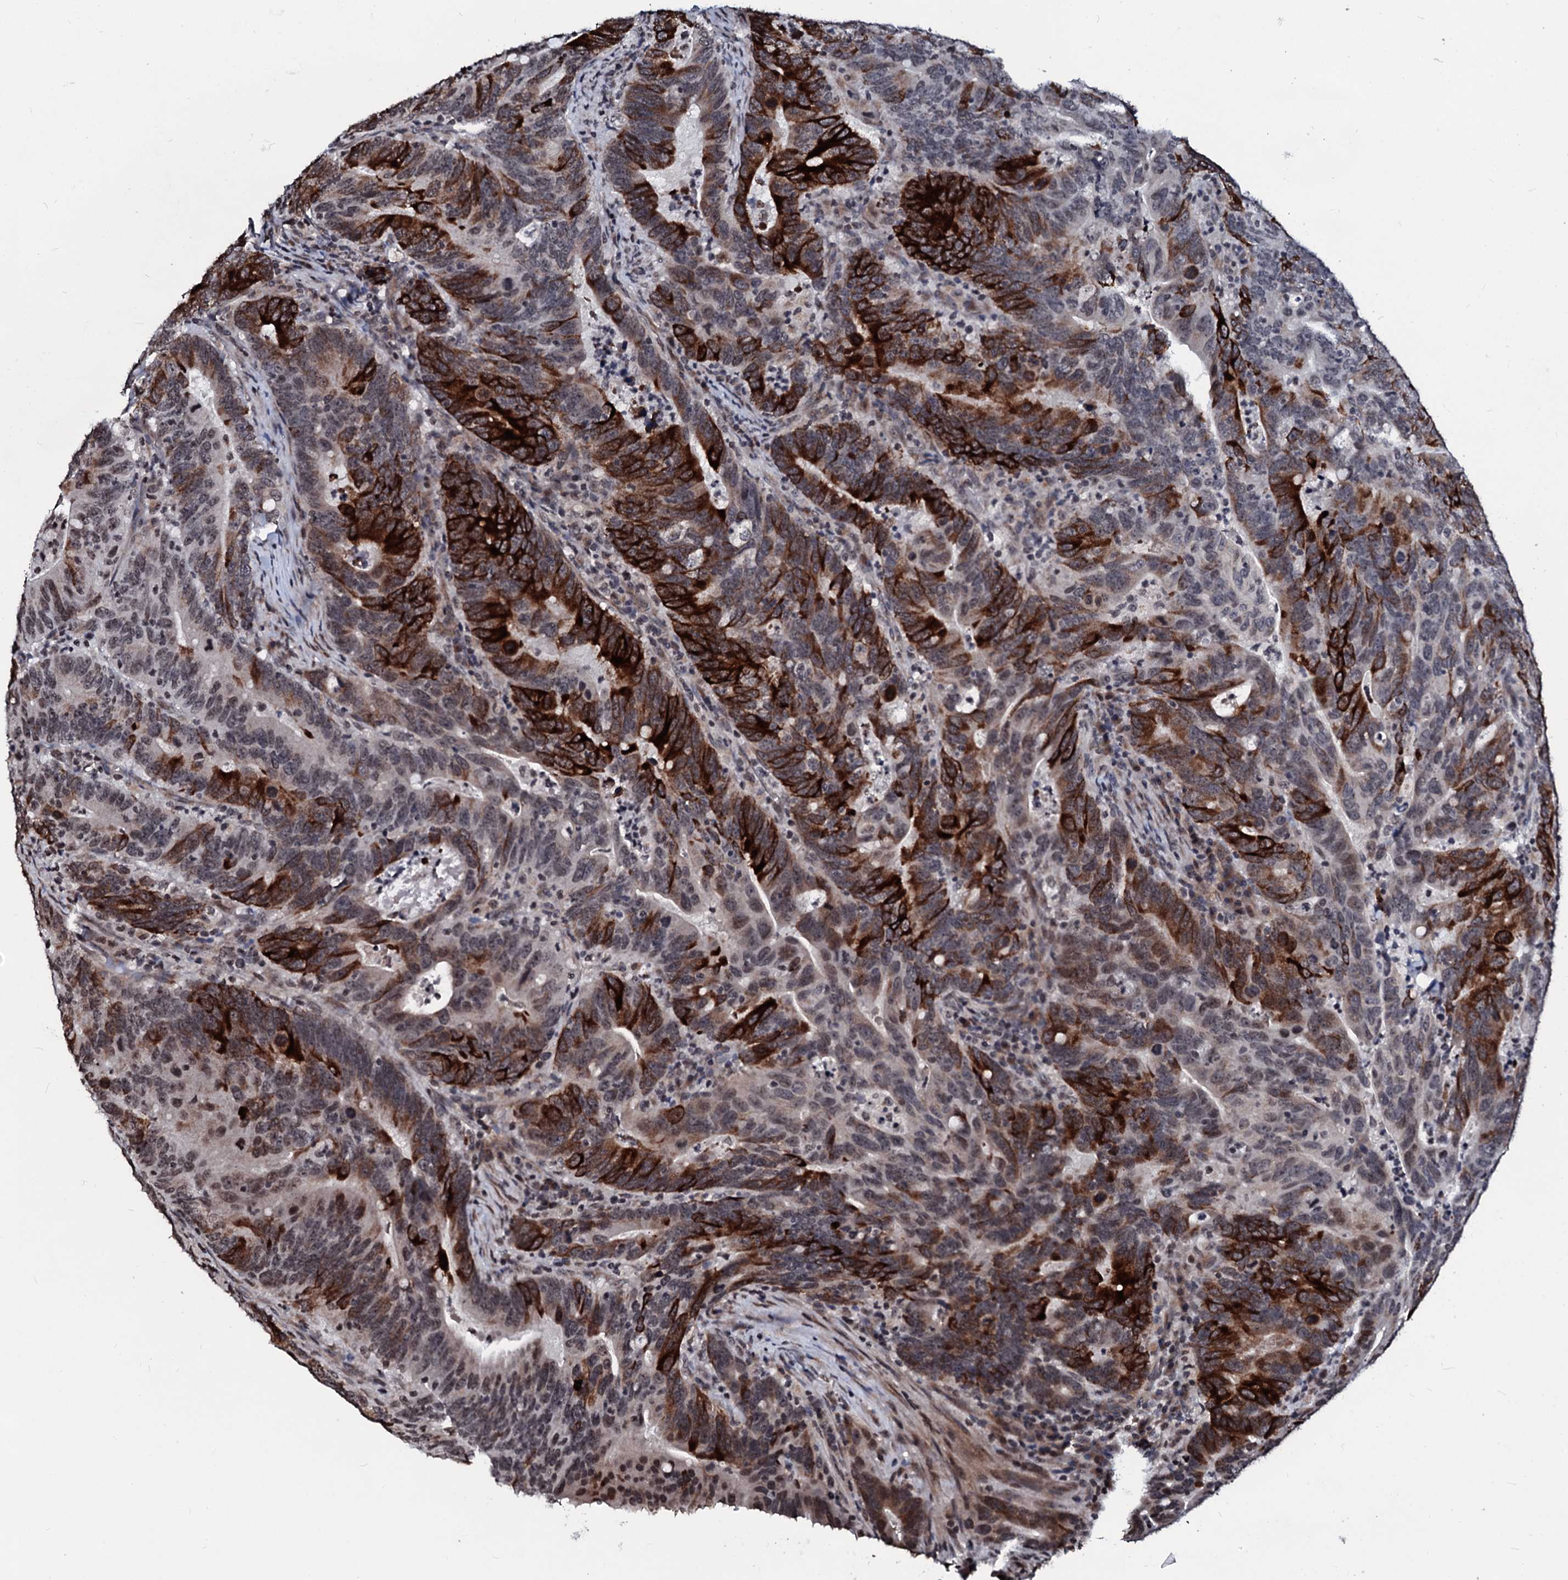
{"staining": {"intensity": "strong", "quantity": "25%-75%", "location": "cytoplasmic/membranous,nuclear"}, "tissue": "colorectal cancer", "cell_type": "Tumor cells", "image_type": "cancer", "snomed": [{"axis": "morphology", "description": "Adenocarcinoma, NOS"}, {"axis": "topography", "description": "Colon"}], "caption": "DAB immunohistochemical staining of adenocarcinoma (colorectal) demonstrates strong cytoplasmic/membranous and nuclear protein positivity in approximately 25%-75% of tumor cells.", "gene": "LSM11", "patient": {"sex": "female", "age": 66}}